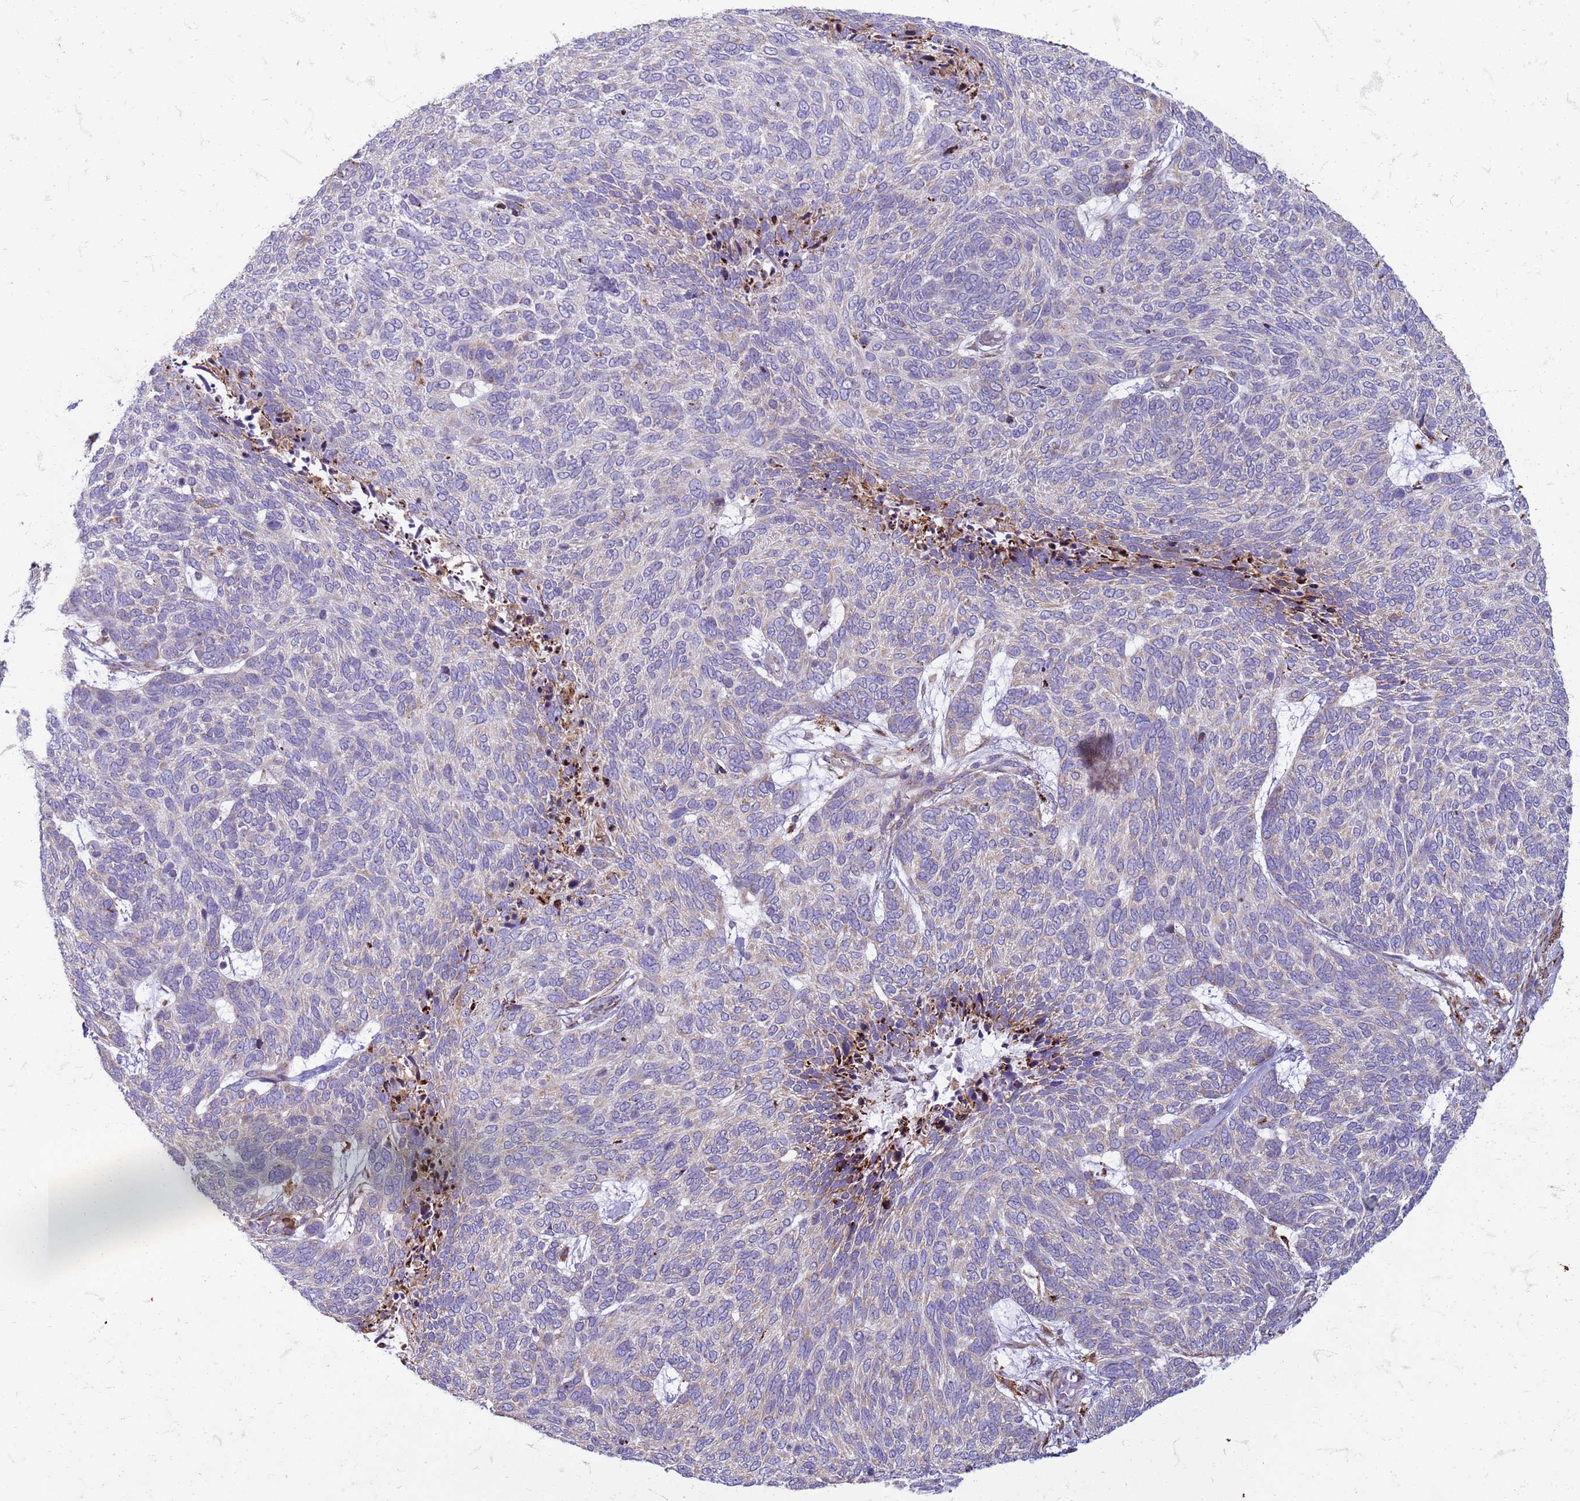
{"staining": {"intensity": "moderate", "quantity": "<25%", "location": "cytoplasmic/membranous"}, "tissue": "skin cancer", "cell_type": "Tumor cells", "image_type": "cancer", "snomed": [{"axis": "morphology", "description": "Basal cell carcinoma"}, {"axis": "topography", "description": "Skin"}], "caption": "An immunohistochemistry micrograph of neoplastic tissue is shown. Protein staining in brown highlights moderate cytoplasmic/membranous positivity in skin cancer (basal cell carcinoma) within tumor cells.", "gene": "PDK3", "patient": {"sex": "female", "age": 65}}